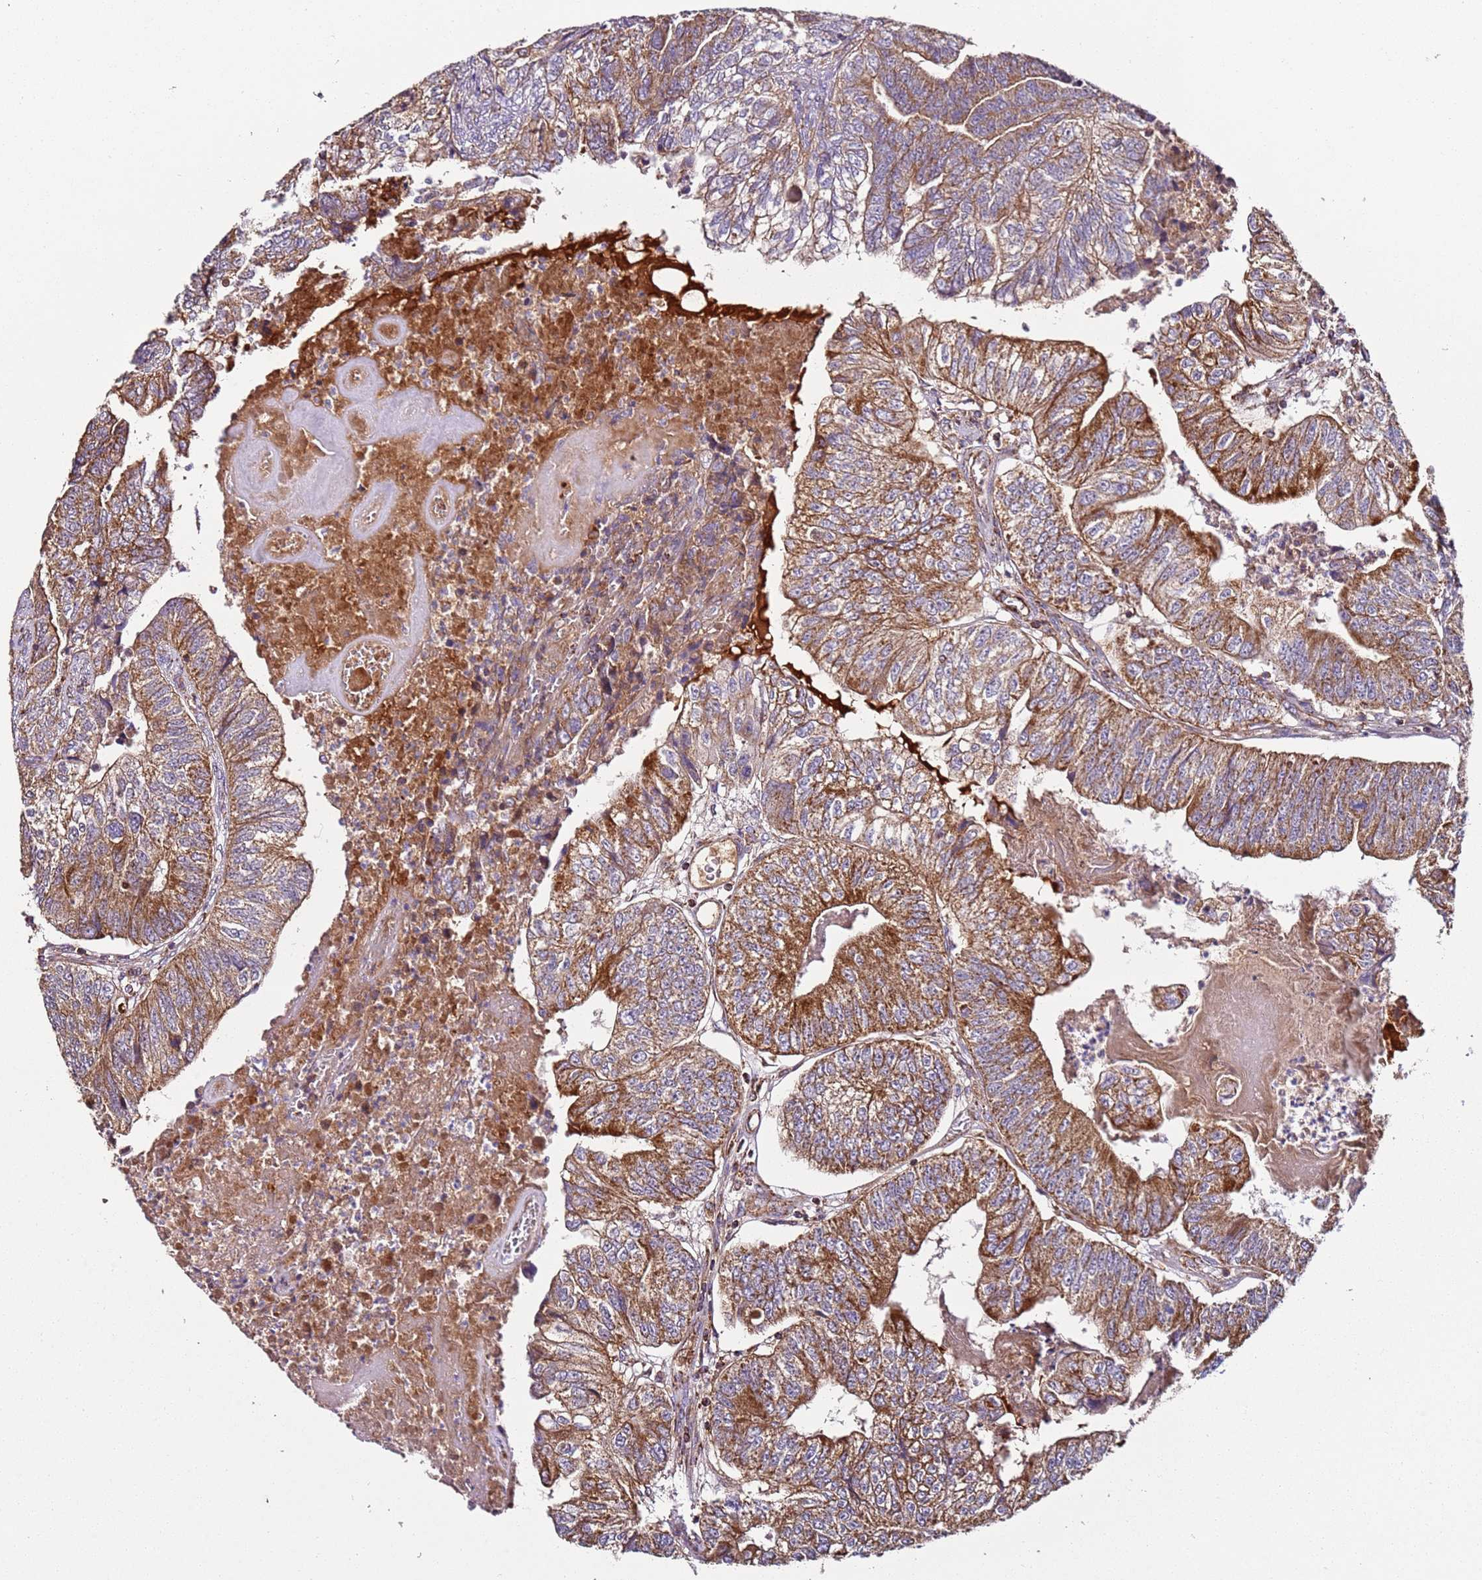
{"staining": {"intensity": "moderate", "quantity": ">75%", "location": "cytoplasmic/membranous"}, "tissue": "colorectal cancer", "cell_type": "Tumor cells", "image_type": "cancer", "snomed": [{"axis": "morphology", "description": "Adenocarcinoma, NOS"}, {"axis": "topography", "description": "Colon"}], "caption": "Immunohistochemical staining of colorectal cancer (adenocarcinoma) demonstrates medium levels of moderate cytoplasmic/membranous protein expression in about >75% of tumor cells.", "gene": "RMND5A", "patient": {"sex": "female", "age": 67}}